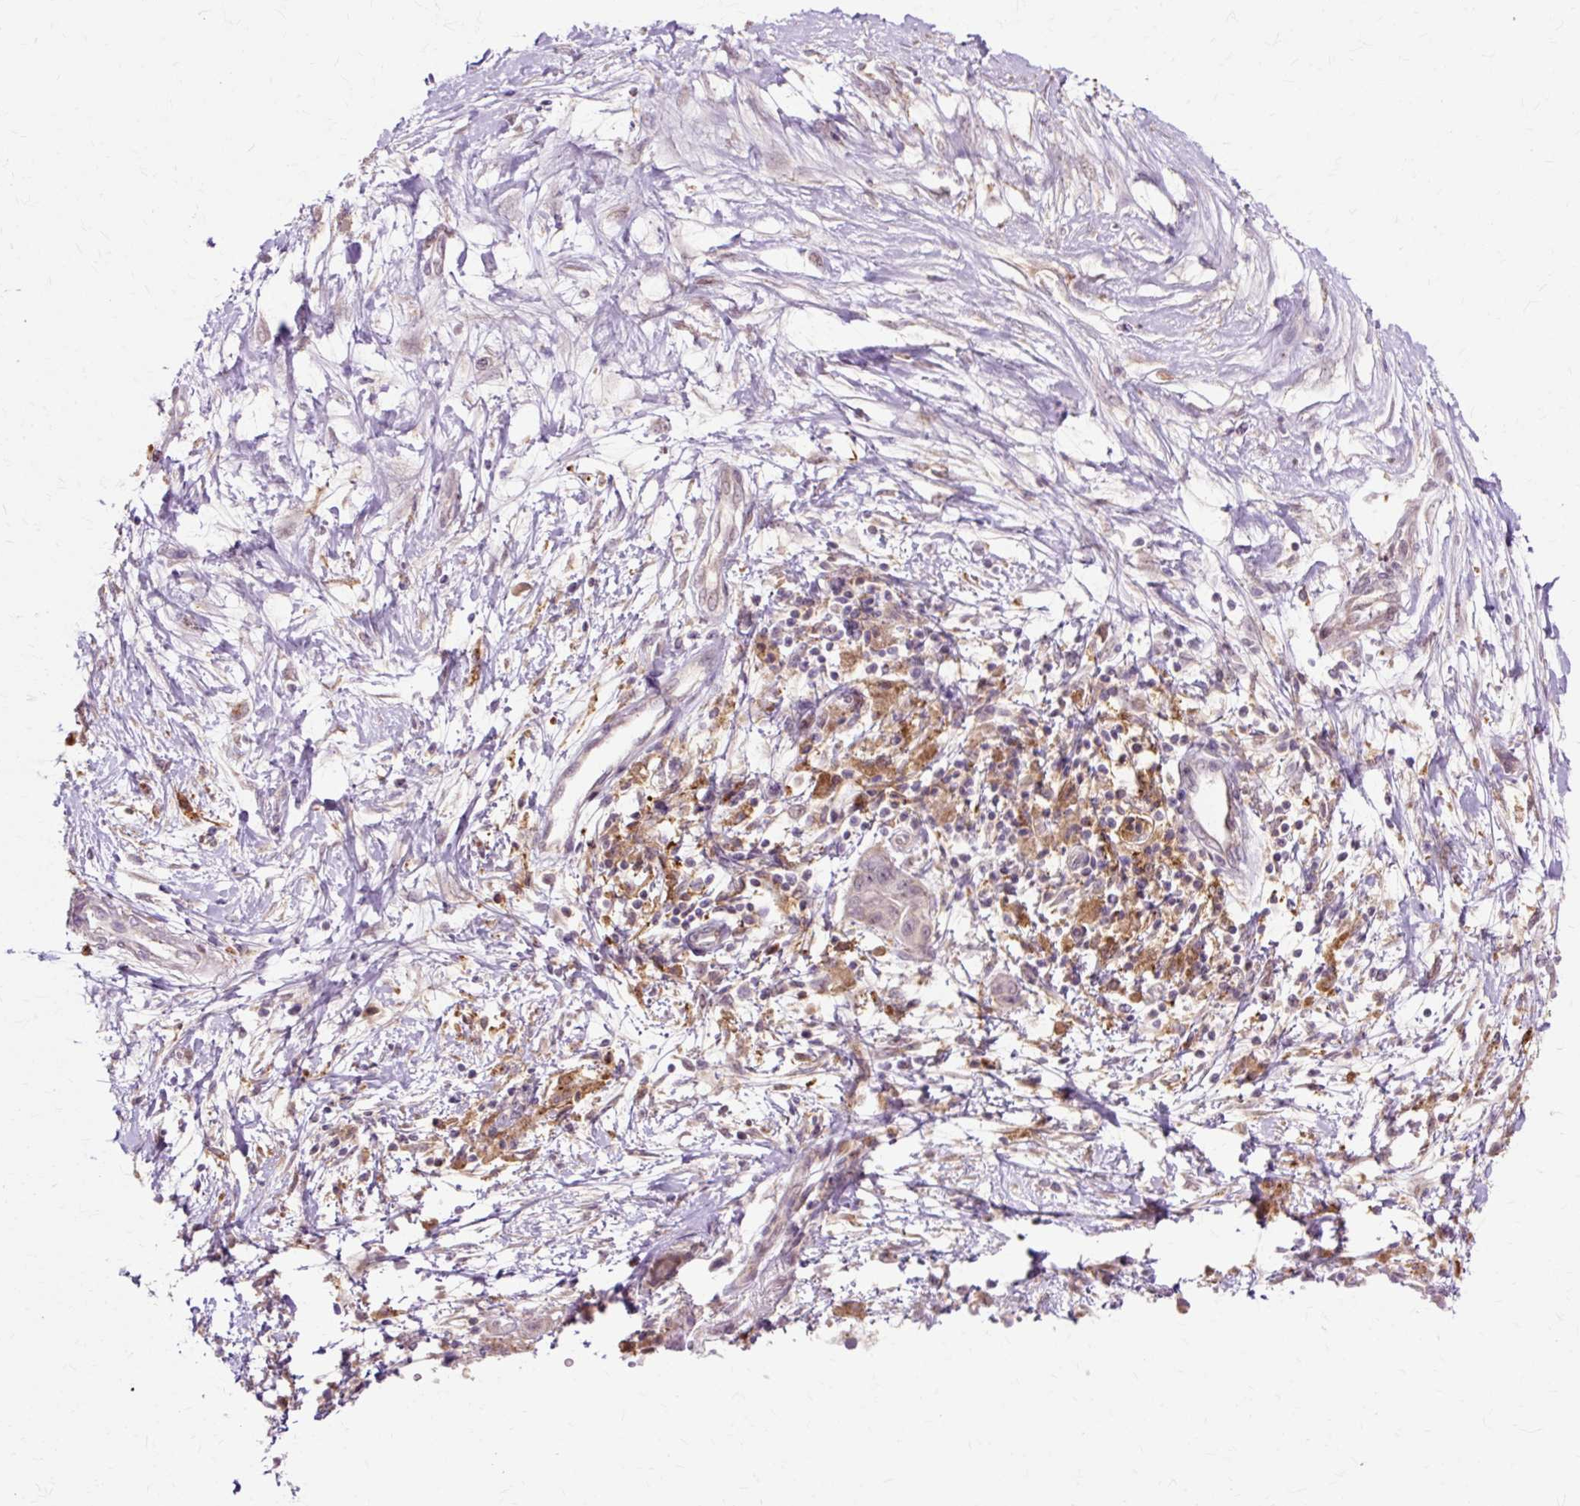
{"staining": {"intensity": "negative", "quantity": "none", "location": "none"}, "tissue": "pancreatic cancer", "cell_type": "Tumor cells", "image_type": "cancer", "snomed": [{"axis": "morphology", "description": "Adenocarcinoma, NOS"}, {"axis": "topography", "description": "Pancreas"}], "caption": "Tumor cells are negative for brown protein staining in pancreatic adenocarcinoma.", "gene": "GEMIN2", "patient": {"sex": "male", "age": 68}}